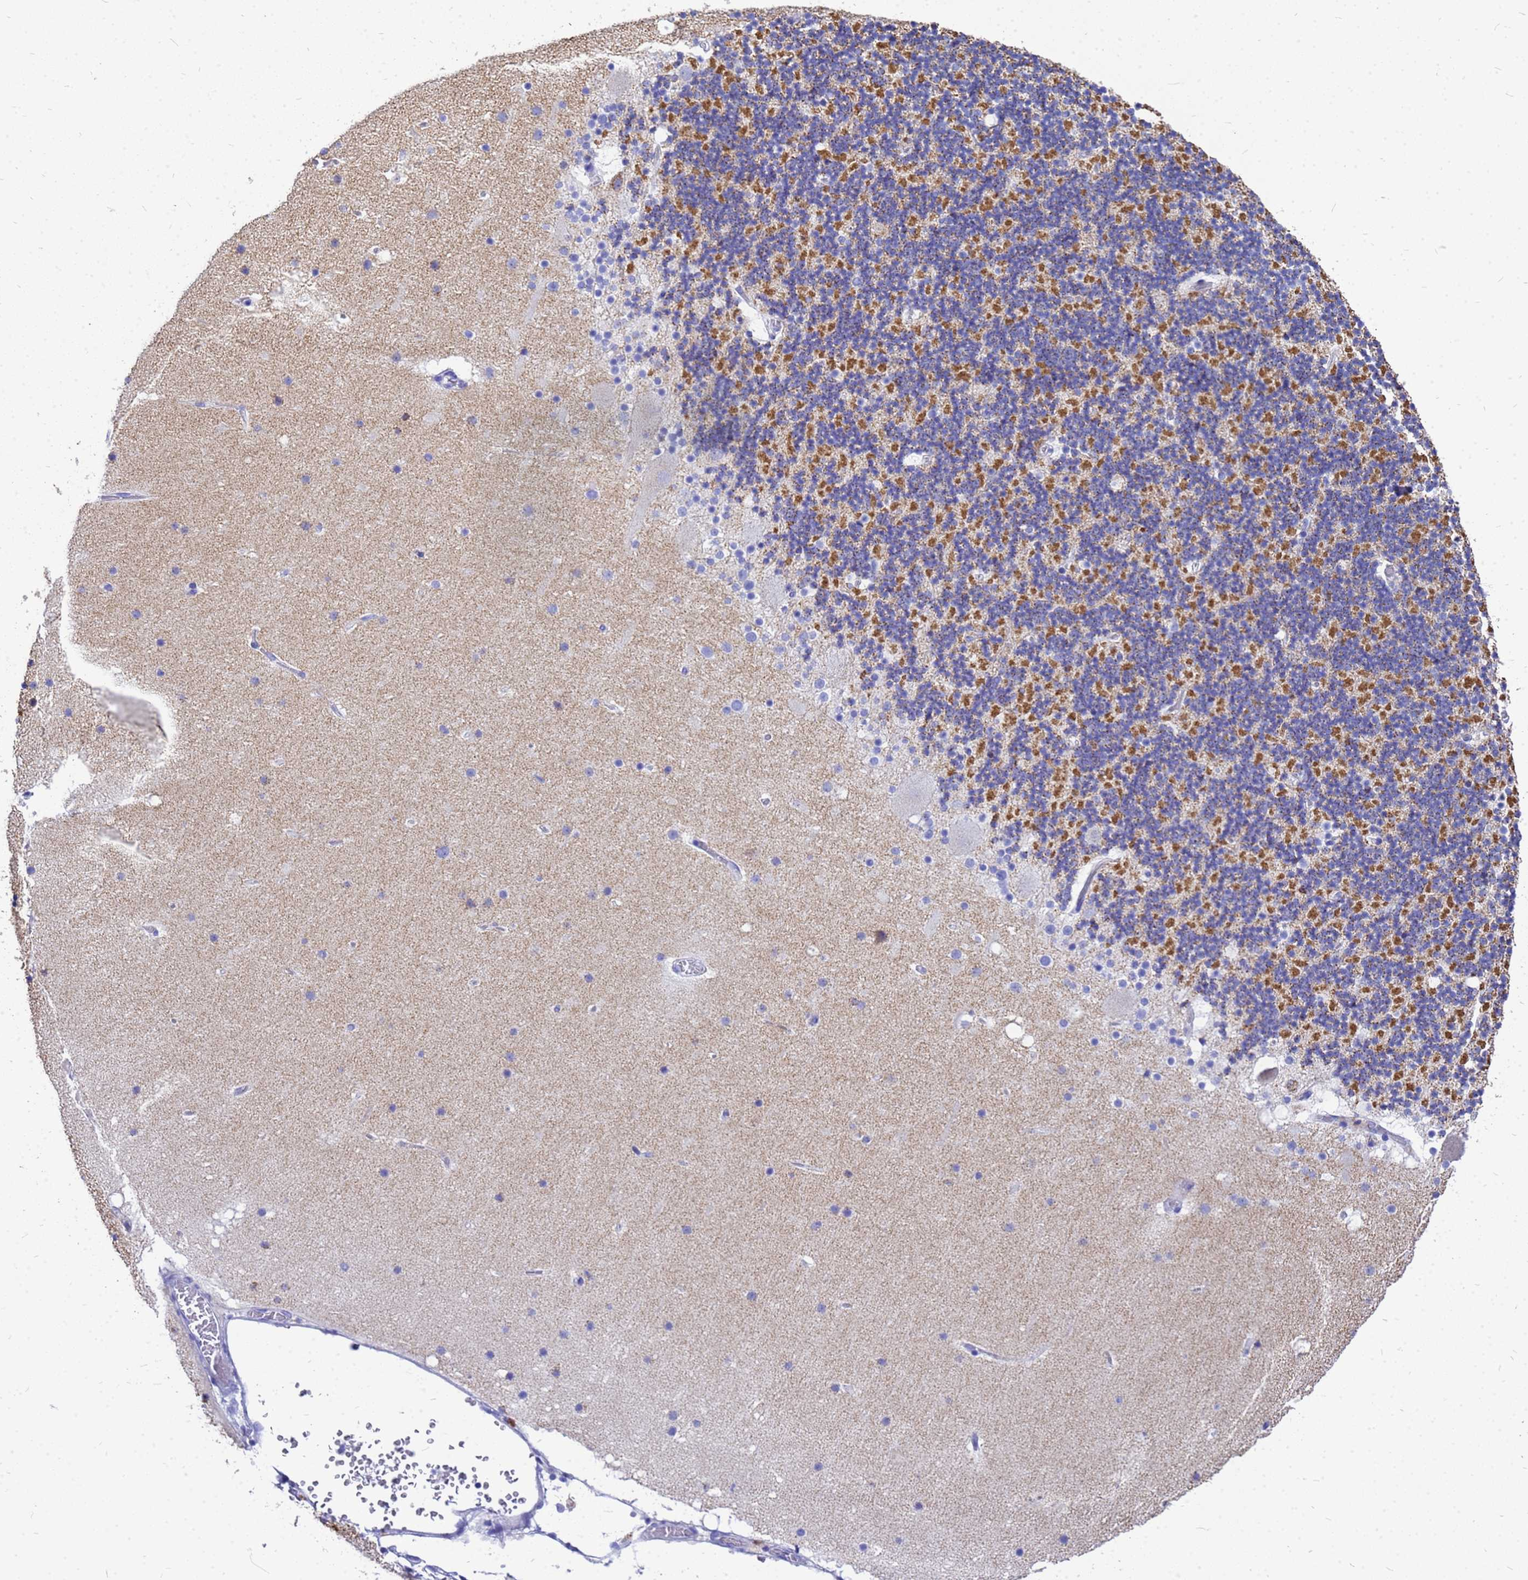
{"staining": {"intensity": "strong", "quantity": "<25%", "location": "cytoplasmic/membranous"}, "tissue": "cerebellum", "cell_type": "Cells in granular layer", "image_type": "normal", "snomed": [{"axis": "morphology", "description": "Normal tissue, NOS"}, {"axis": "topography", "description": "Cerebellum"}], "caption": "The immunohistochemical stain labels strong cytoplasmic/membranous staining in cells in granular layer of benign cerebellum.", "gene": "OR52E2", "patient": {"sex": "male", "age": 57}}